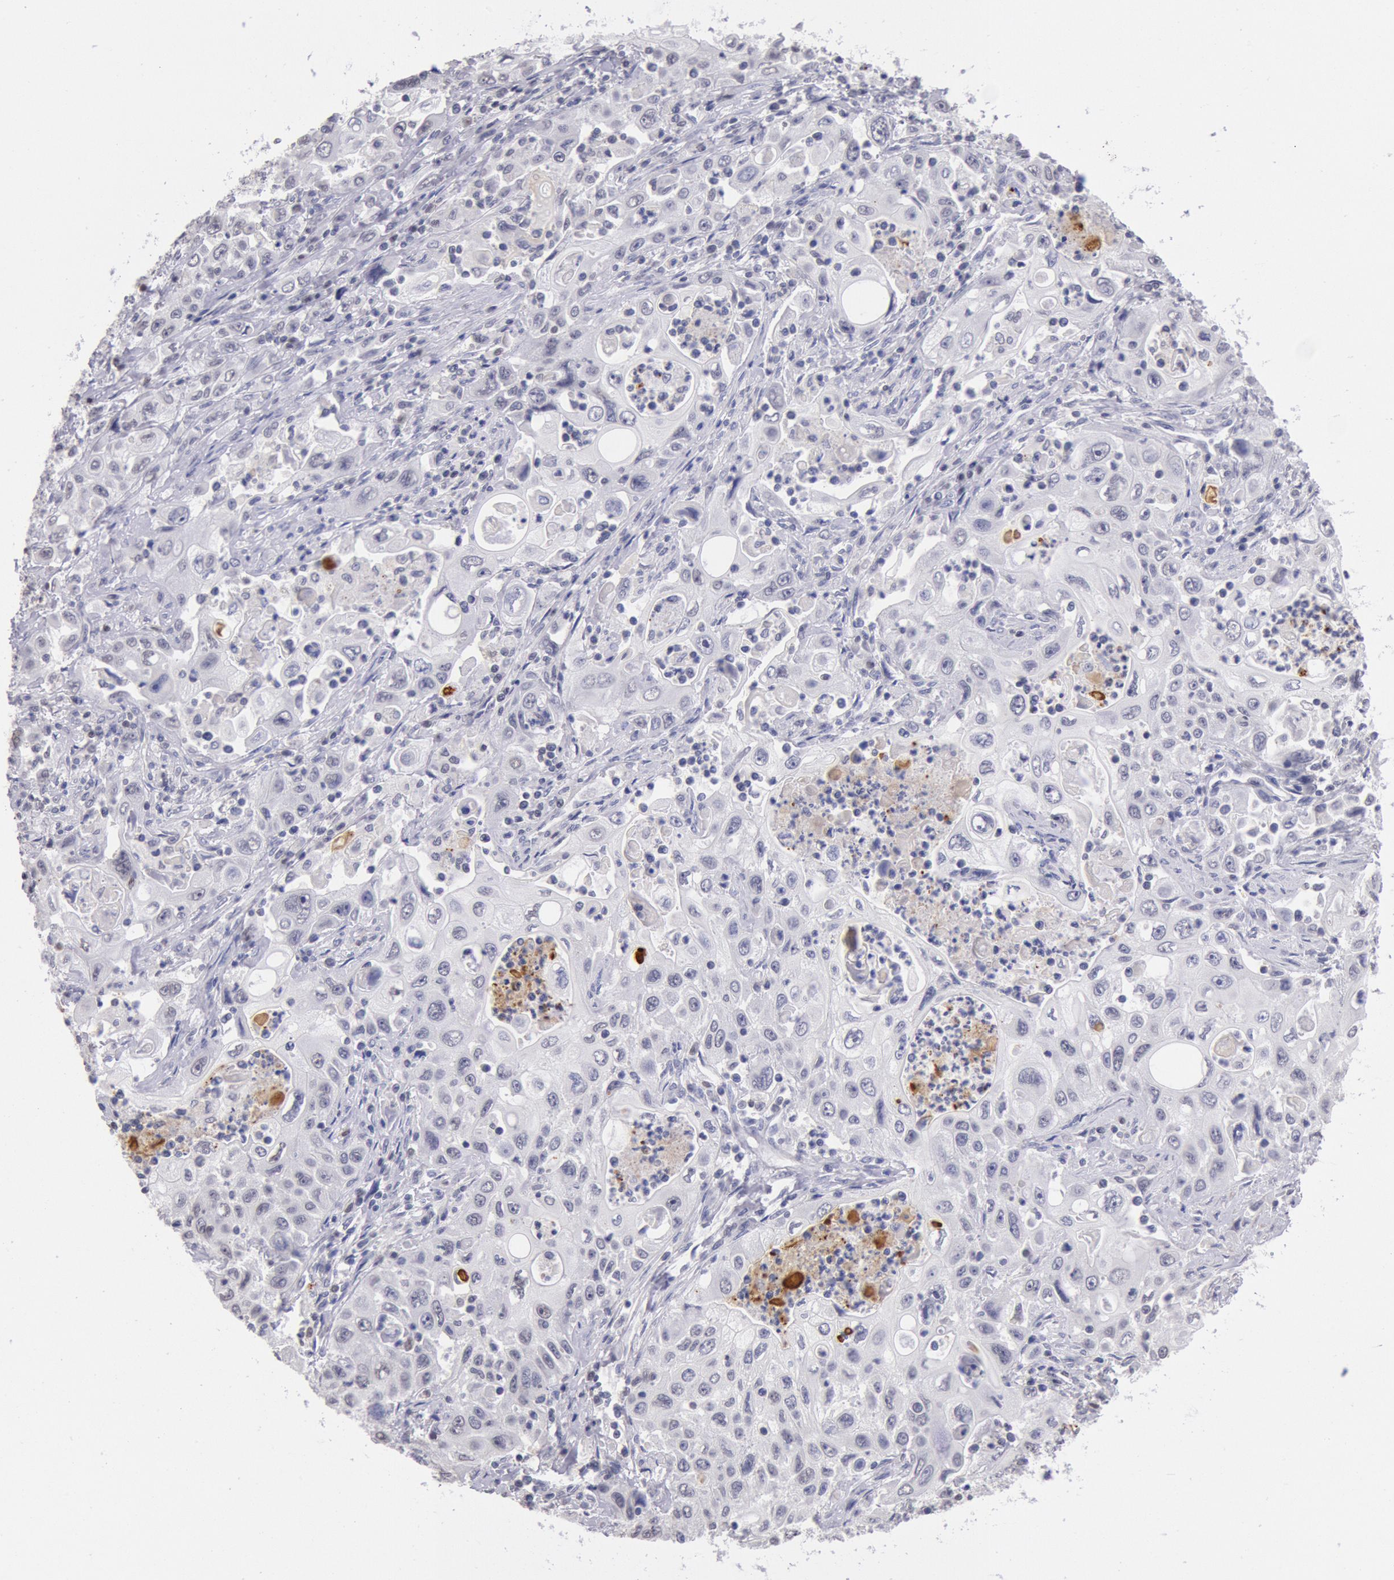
{"staining": {"intensity": "weak", "quantity": "<25%", "location": "nuclear"}, "tissue": "pancreatic cancer", "cell_type": "Tumor cells", "image_type": "cancer", "snomed": [{"axis": "morphology", "description": "Adenocarcinoma, NOS"}, {"axis": "topography", "description": "Pancreas"}], "caption": "Pancreatic cancer was stained to show a protein in brown. There is no significant positivity in tumor cells.", "gene": "MYH7", "patient": {"sex": "male", "age": 70}}